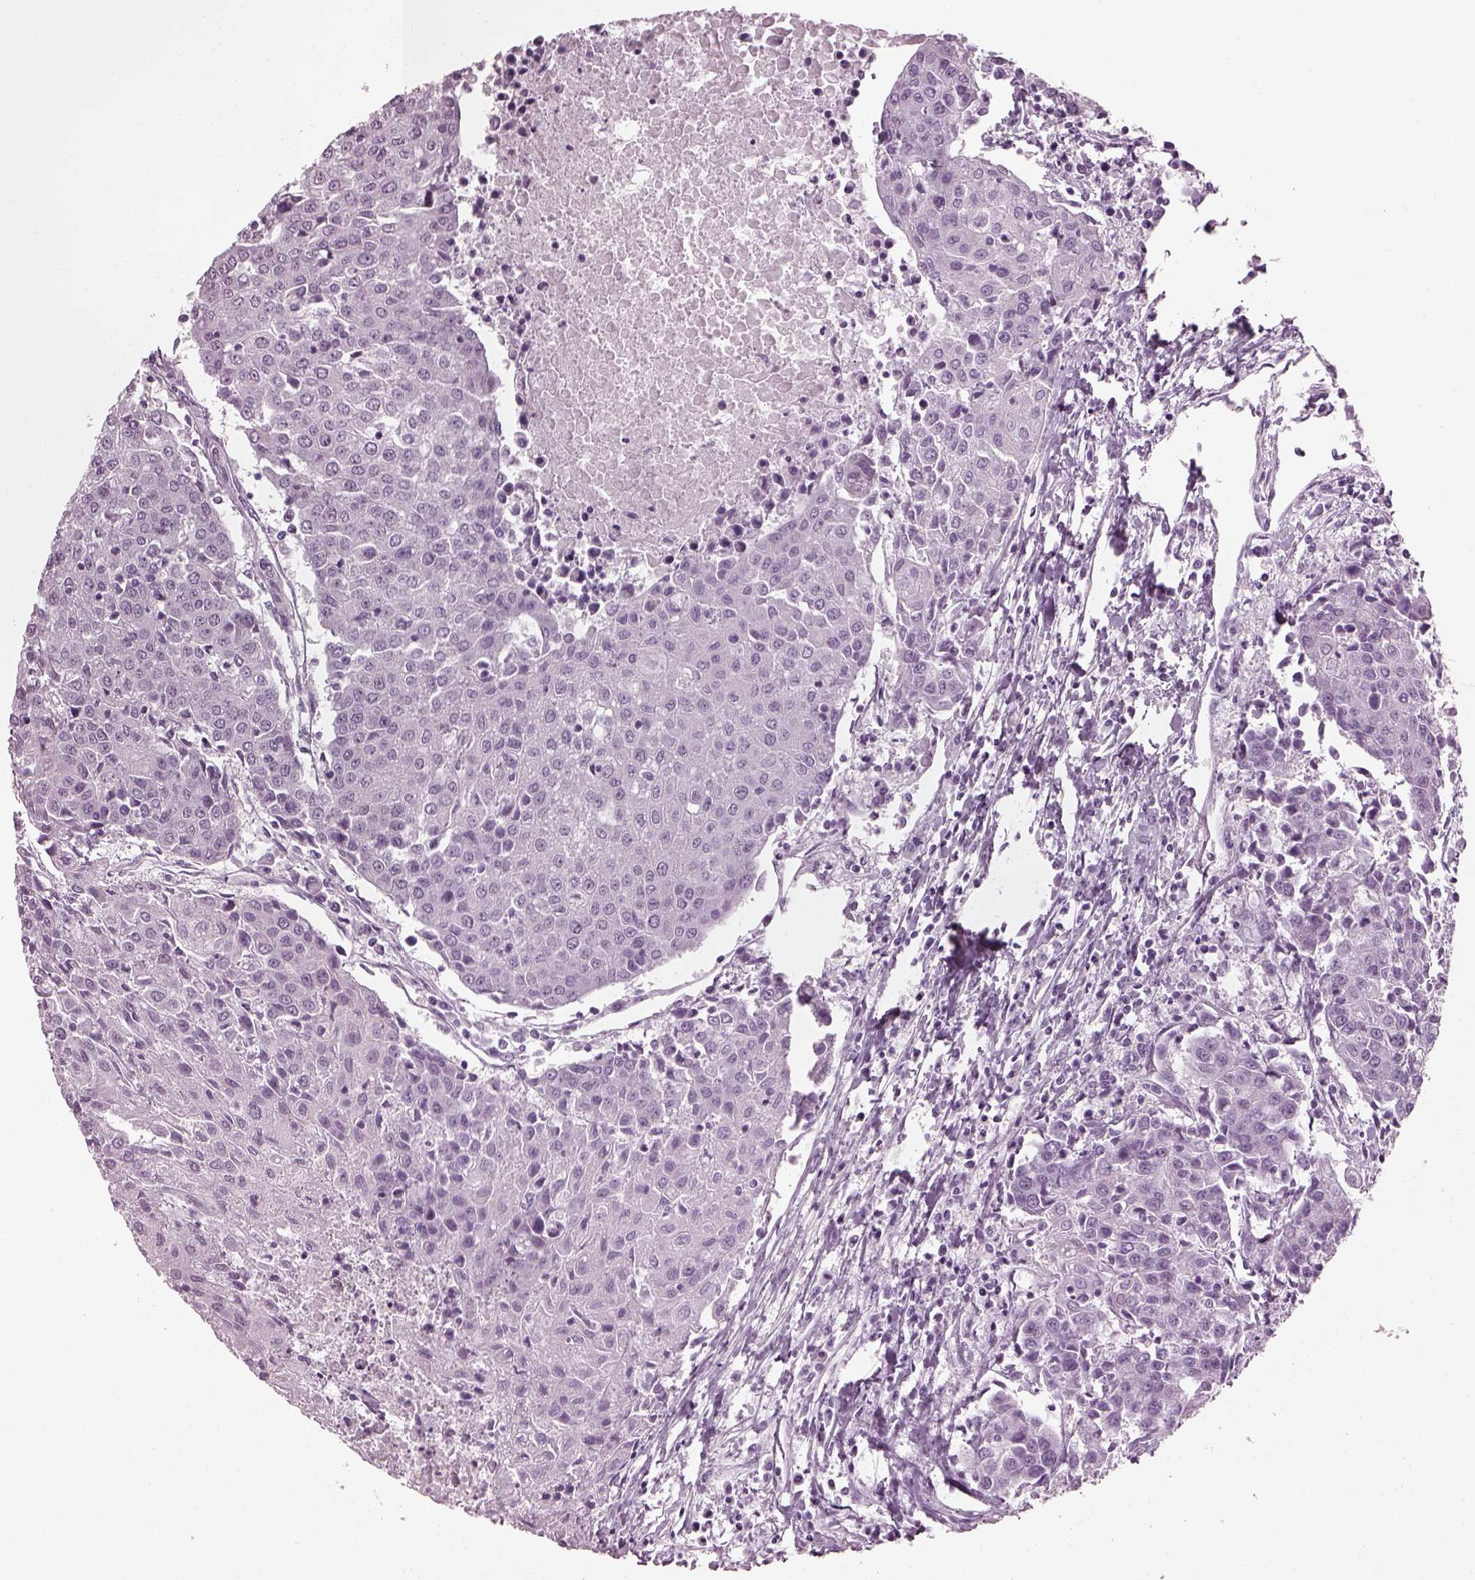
{"staining": {"intensity": "negative", "quantity": "none", "location": "none"}, "tissue": "urothelial cancer", "cell_type": "Tumor cells", "image_type": "cancer", "snomed": [{"axis": "morphology", "description": "Urothelial carcinoma, High grade"}, {"axis": "topography", "description": "Urinary bladder"}], "caption": "Urothelial carcinoma (high-grade) was stained to show a protein in brown. There is no significant expression in tumor cells.", "gene": "ADGRG2", "patient": {"sex": "female", "age": 85}}